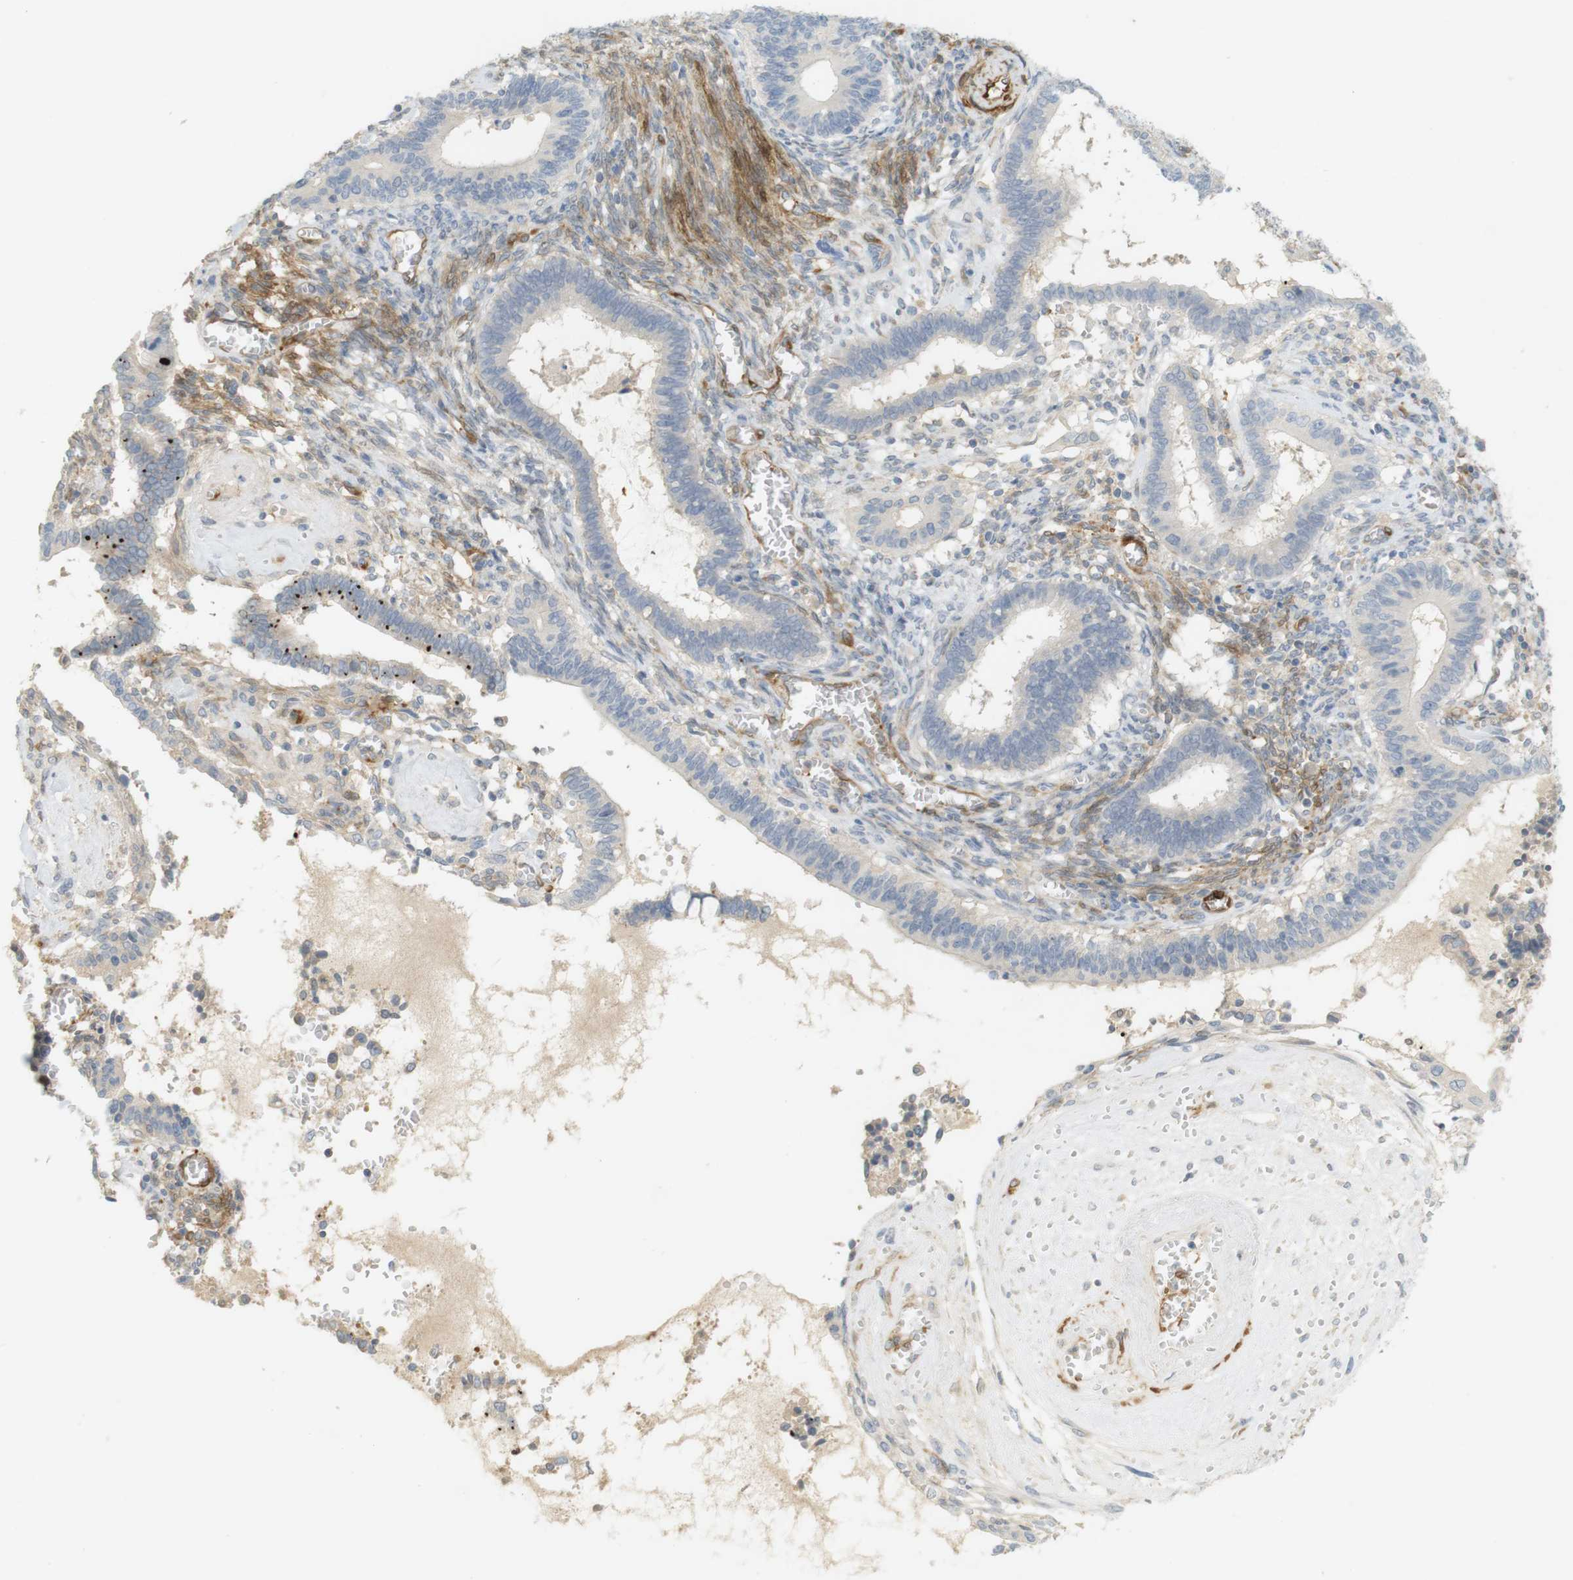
{"staining": {"intensity": "moderate", "quantity": "25%-75%", "location": "cytoplasmic/membranous"}, "tissue": "cervical cancer", "cell_type": "Tumor cells", "image_type": "cancer", "snomed": [{"axis": "morphology", "description": "Adenocarcinoma, NOS"}, {"axis": "topography", "description": "Cervix"}], "caption": "IHC histopathology image of human adenocarcinoma (cervical) stained for a protein (brown), which demonstrates medium levels of moderate cytoplasmic/membranous staining in about 25%-75% of tumor cells.", "gene": "PDE3A", "patient": {"sex": "female", "age": 44}}